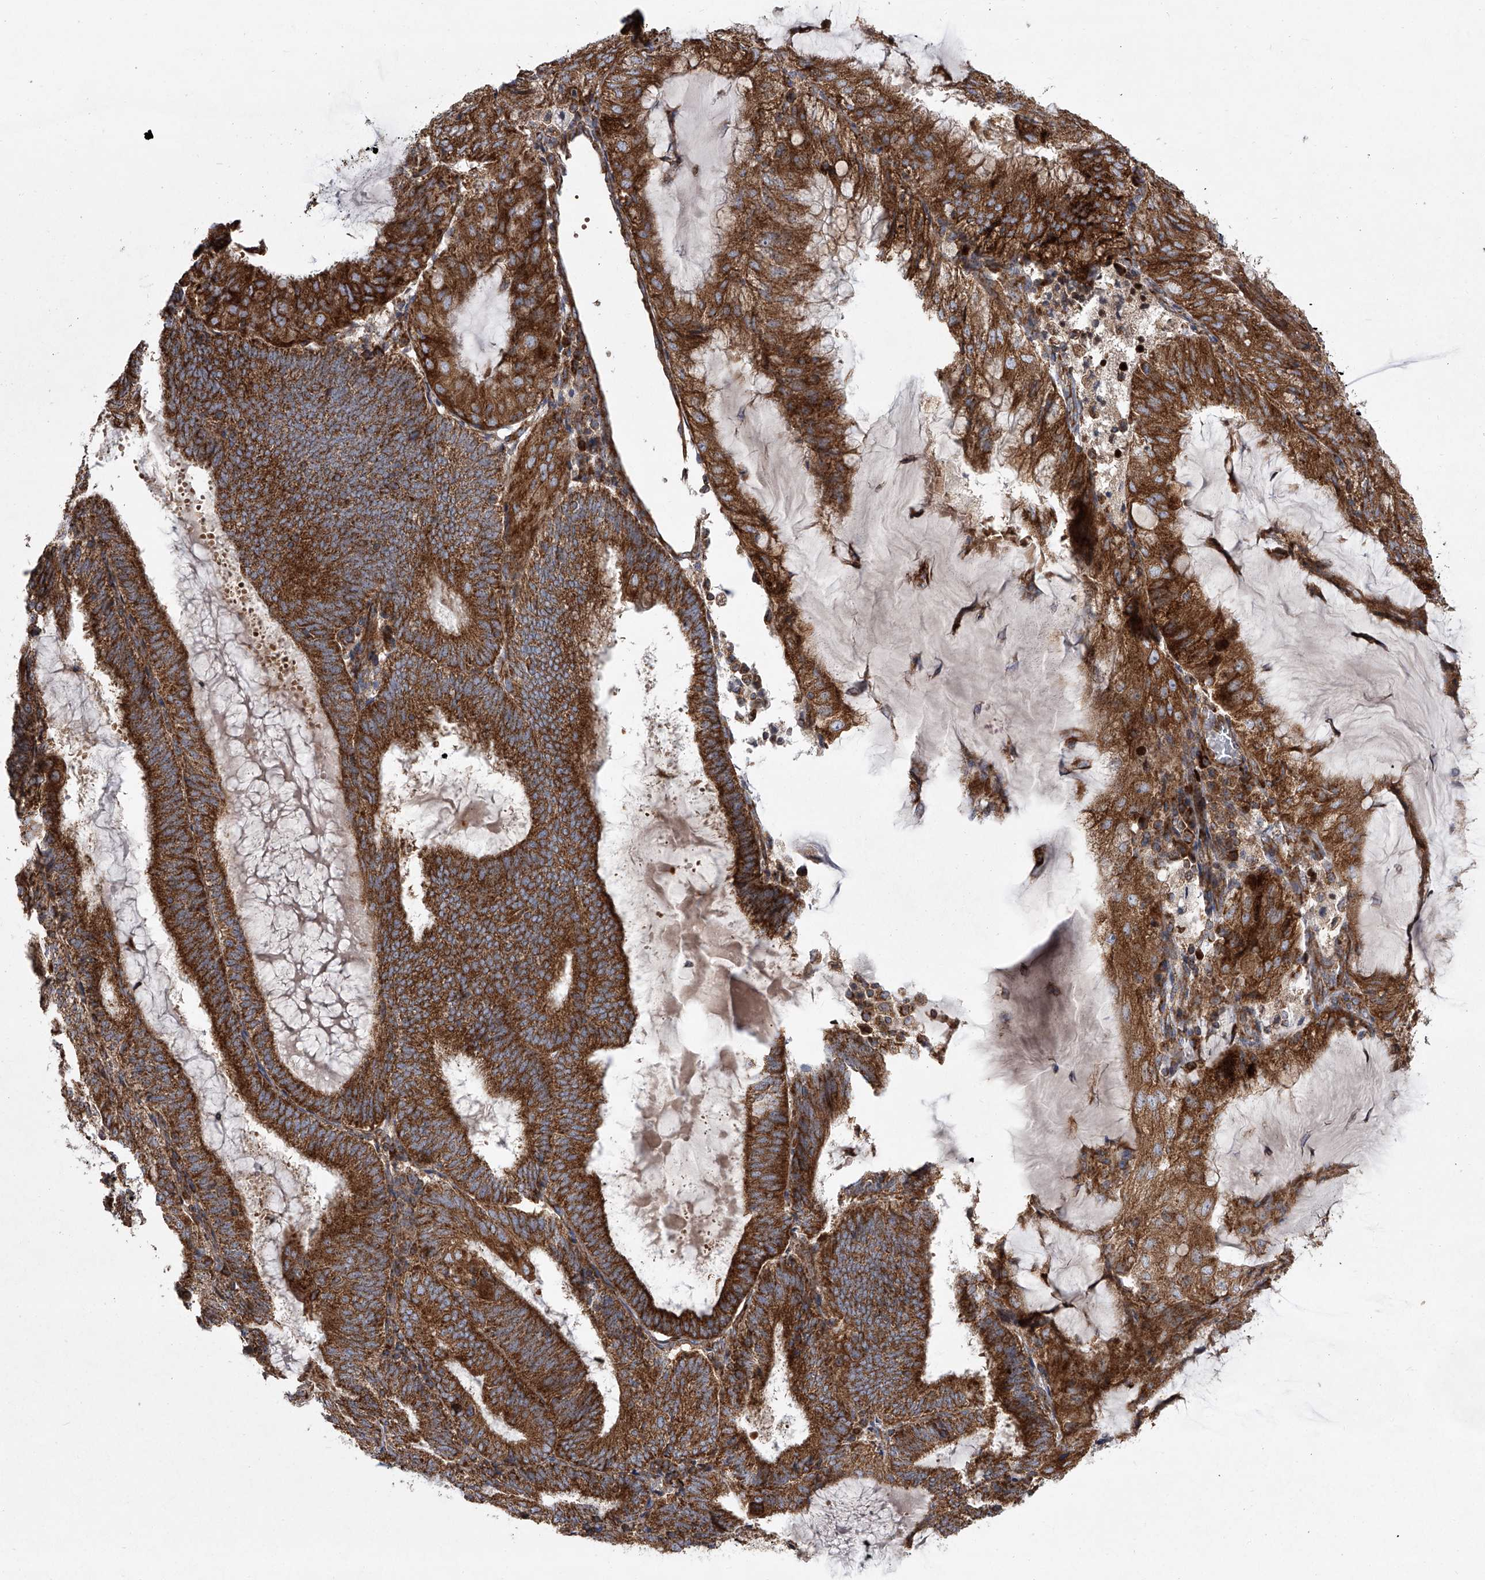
{"staining": {"intensity": "strong", "quantity": ">75%", "location": "cytoplasmic/membranous"}, "tissue": "endometrial cancer", "cell_type": "Tumor cells", "image_type": "cancer", "snomed": [{"axis": "morphology", "description": "Adenocarcinoma, NOS"}, {"axis": "topography", "description": "Endometrium"}], "caption": "Adenocarcinoma (endometrial) tissue reveals strong cytoplasmic/membranous staining in approximately >75% of tumor cells, visualized by immunohistochemistry.", "gene": "ZC3H15", "patient": {"sex": "female", "age": 81}}